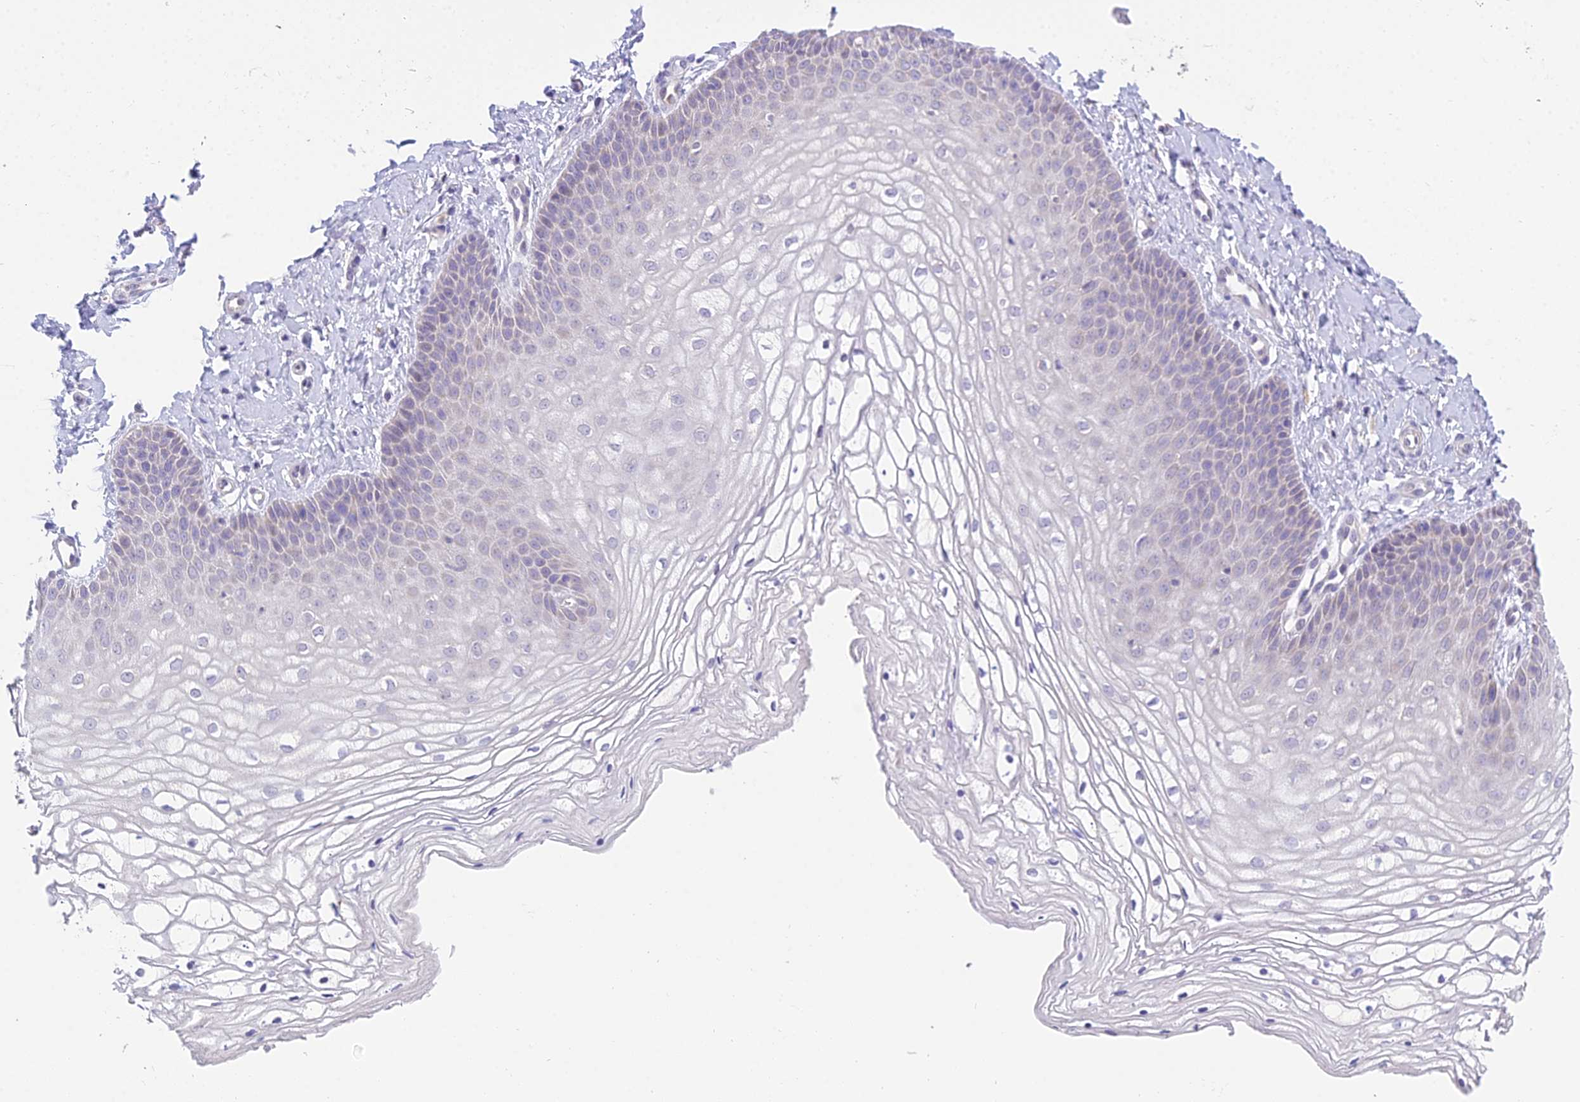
{"staining": {"intensity": "negative", "quantity": "none", "location": "none"}, "tissue": "vagina", "cell_type": "Squamous epithelial cells", "image_type": "normal", "snomed": [{"axis": "morphology", "description": "Normal tissue, NOS"}, {"axis": "topography", "description": "Vagina"}], "caption": "This is a photomicrograph of IHC staining of normal vagina, which shows no staining in squamous epithelial cells.", "gene": "CFAP206", "patient": {"sex": "female", "age": 68}}